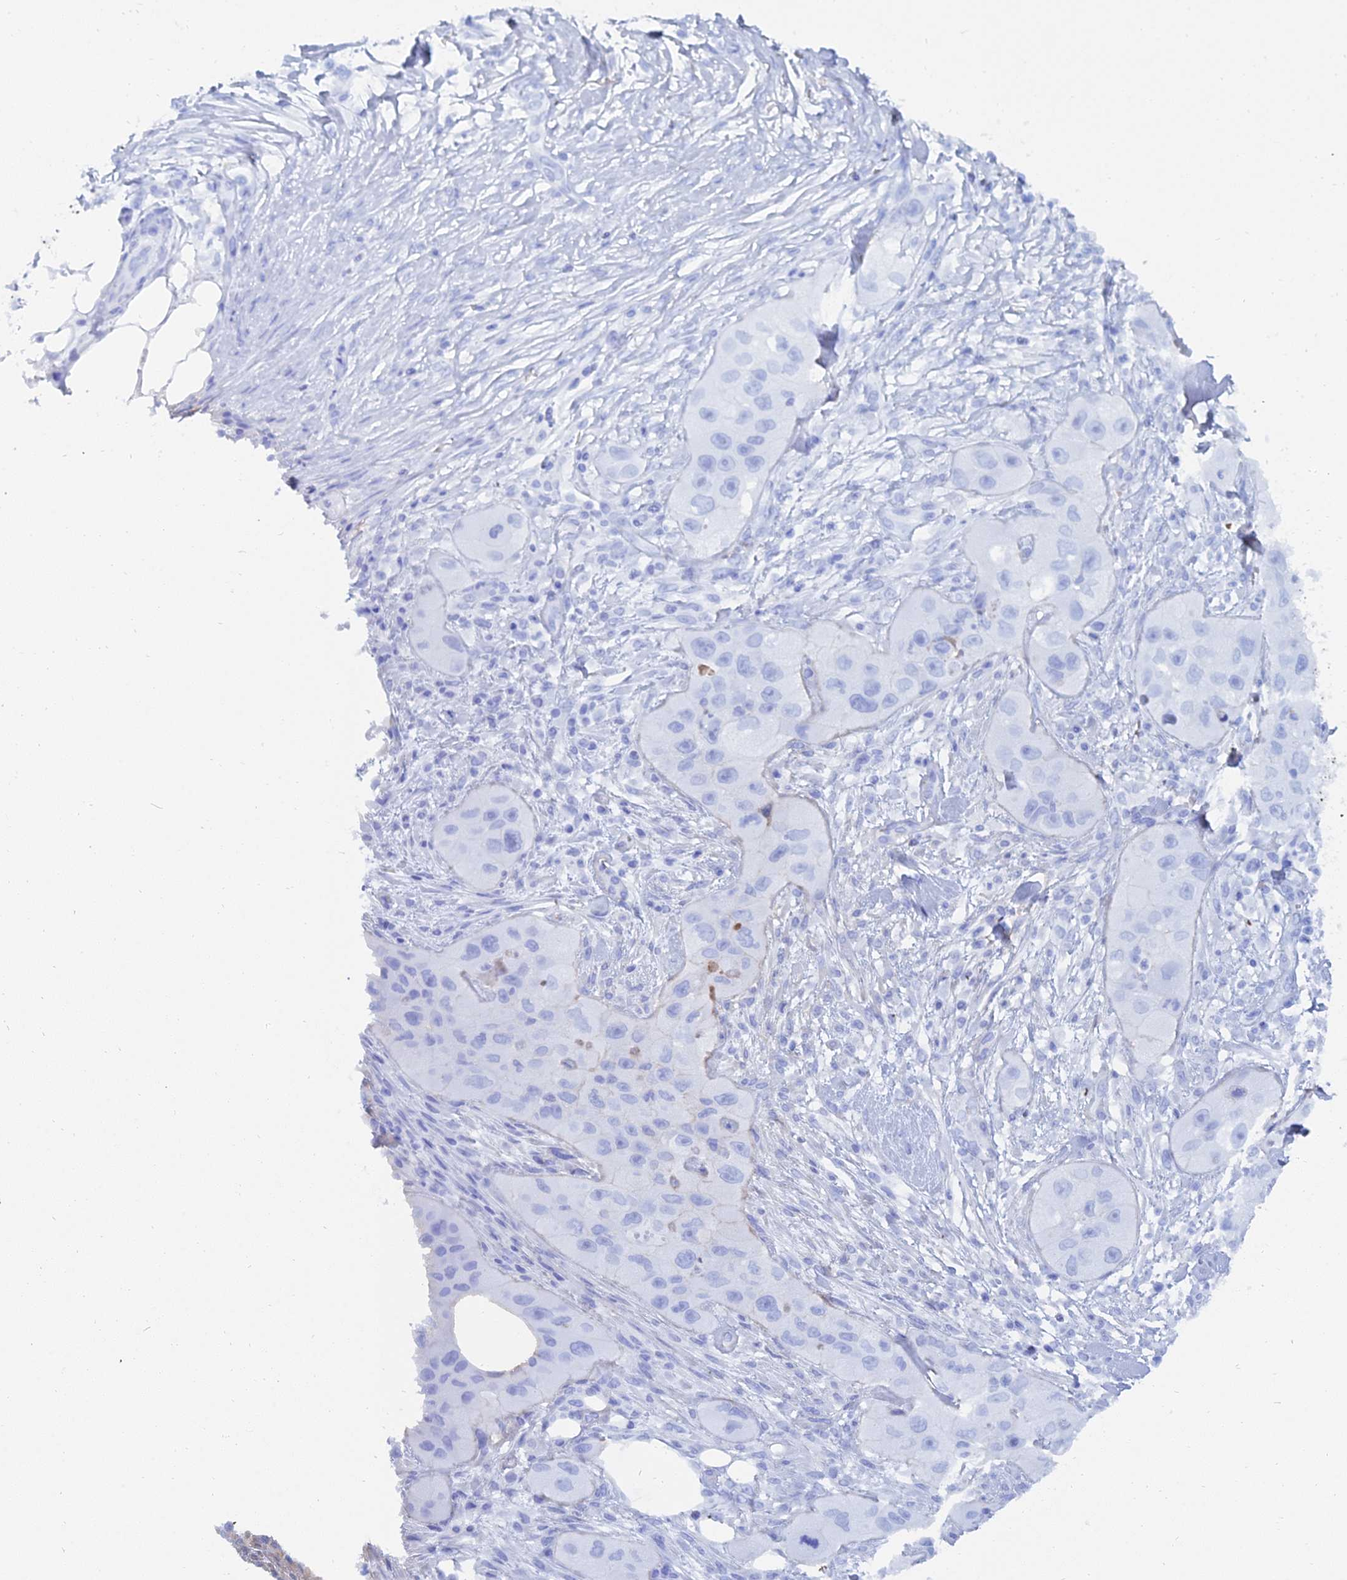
{"staining": {"intensity": "moderate", "quantity": "<25%", "location": "cytoplasmic/membranous"}, "tissue": "skin cancer", "cell_type": "Tumor cells", "image_type": "cancer", "snomed": [{"axis": "morphology", "description": "Squamous cell carcinoma, NOS"}, {"axis": "topography", "description": "Skin"}, {"axis": "topography", "description": "Subcutis"}], "caption": "This is an image of immunohistochemistry (IHC) staining of squamous cell carcinoma (skin), which shows moderate staining in the cytoplasmic/membranous of tumor cells.", "gene": "TRIM43B", "patient": {"sex": "male", "age": 73}}